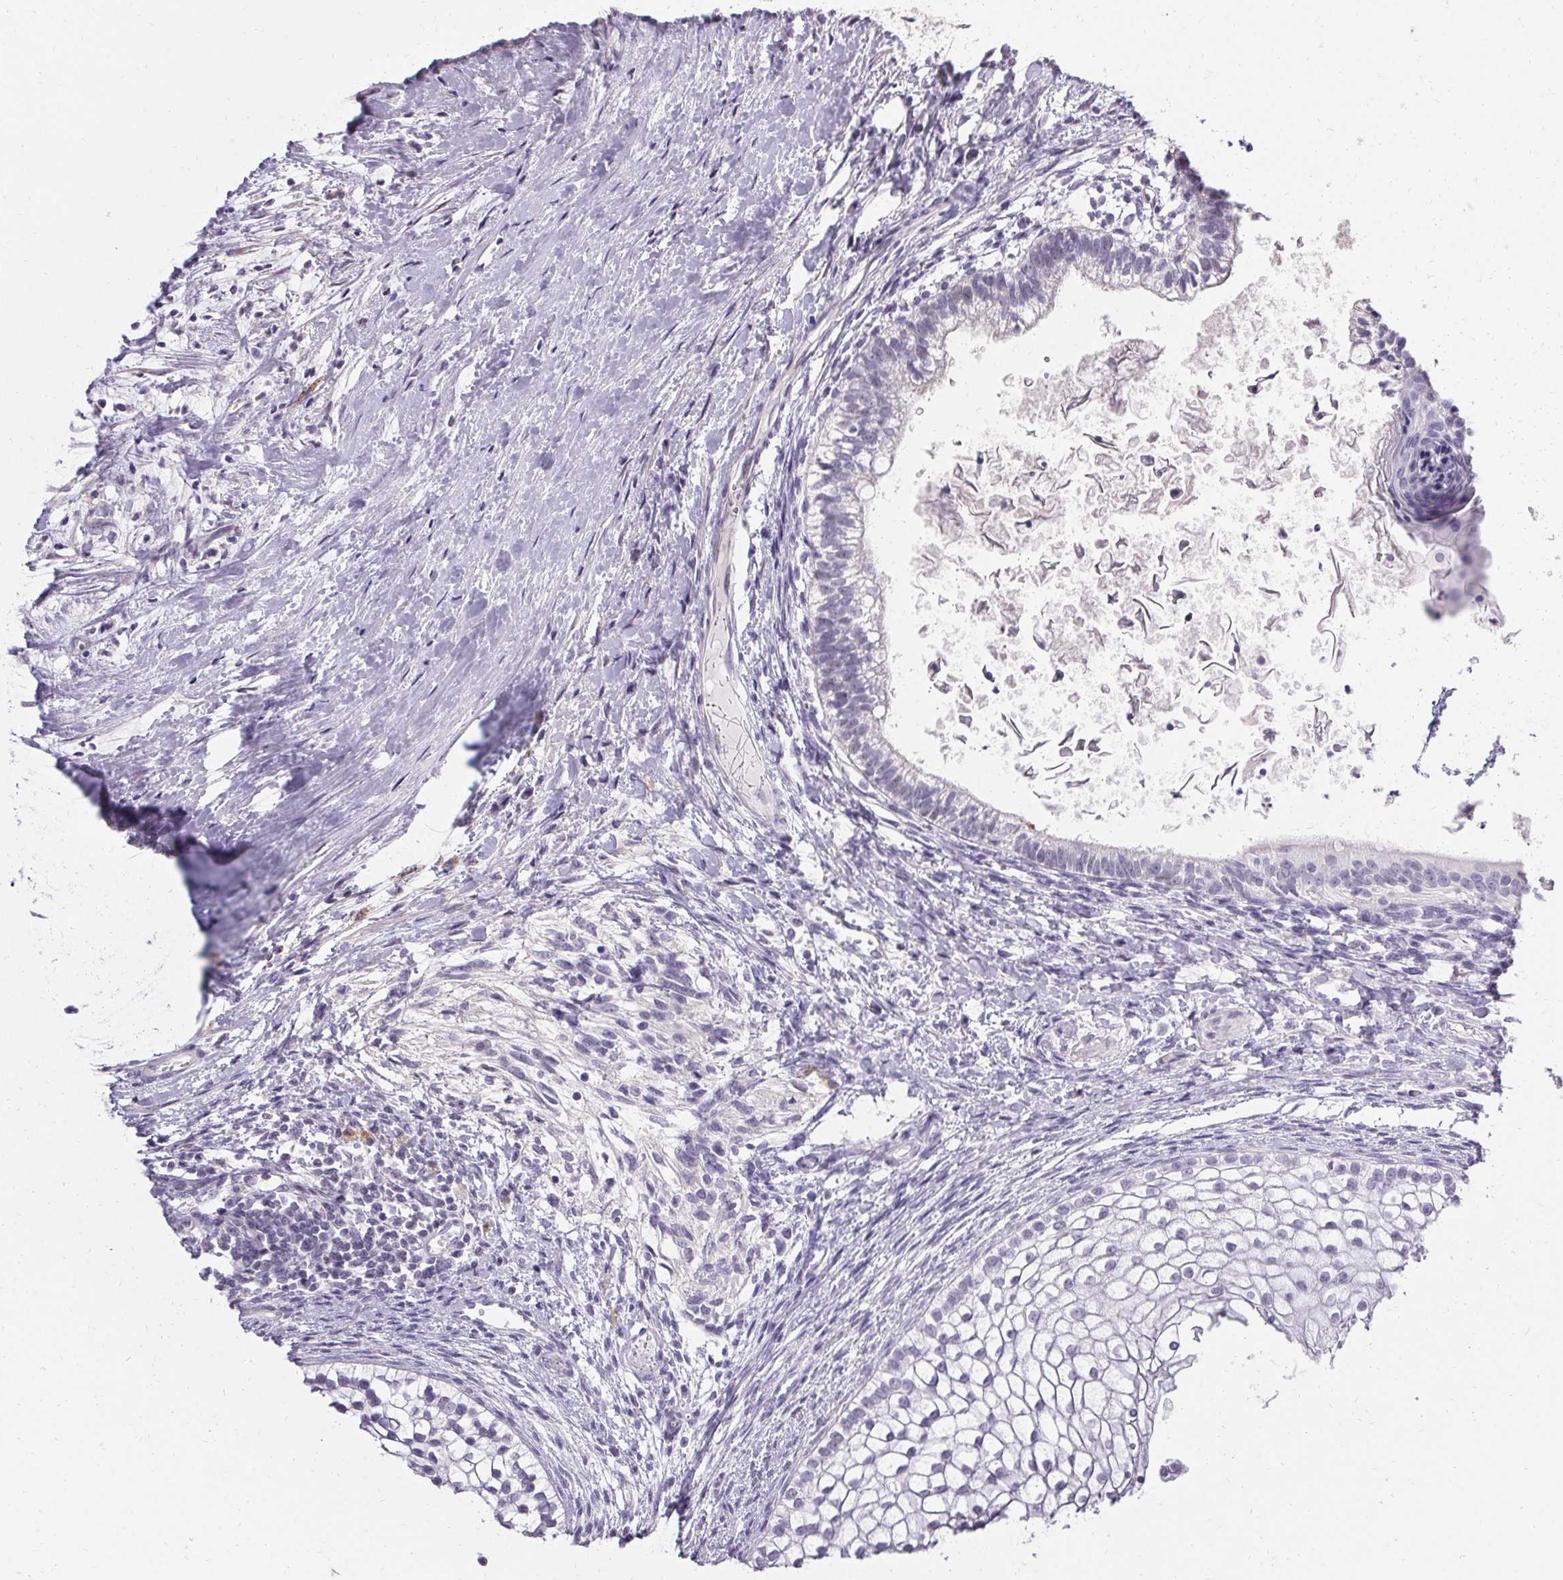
{"staining": {"intensity": "negative", "quantity": "none", "location": "none"}, "tissue": "testis cancer", "cell_type": "Tumor cells", "image_type": "cancer", "snomed": [{"axis": "morphology", "description": "Carcinoma, Embryonal, NOS"}, {"axis": "topography", "description": "Testis"}], "caption": "This is an IHC image of testis cancer (embryonal carcinoma). There is no positivity in tumor cells.", "gene": "PMEL", "patient": {"sex": "male", "age": 37}}